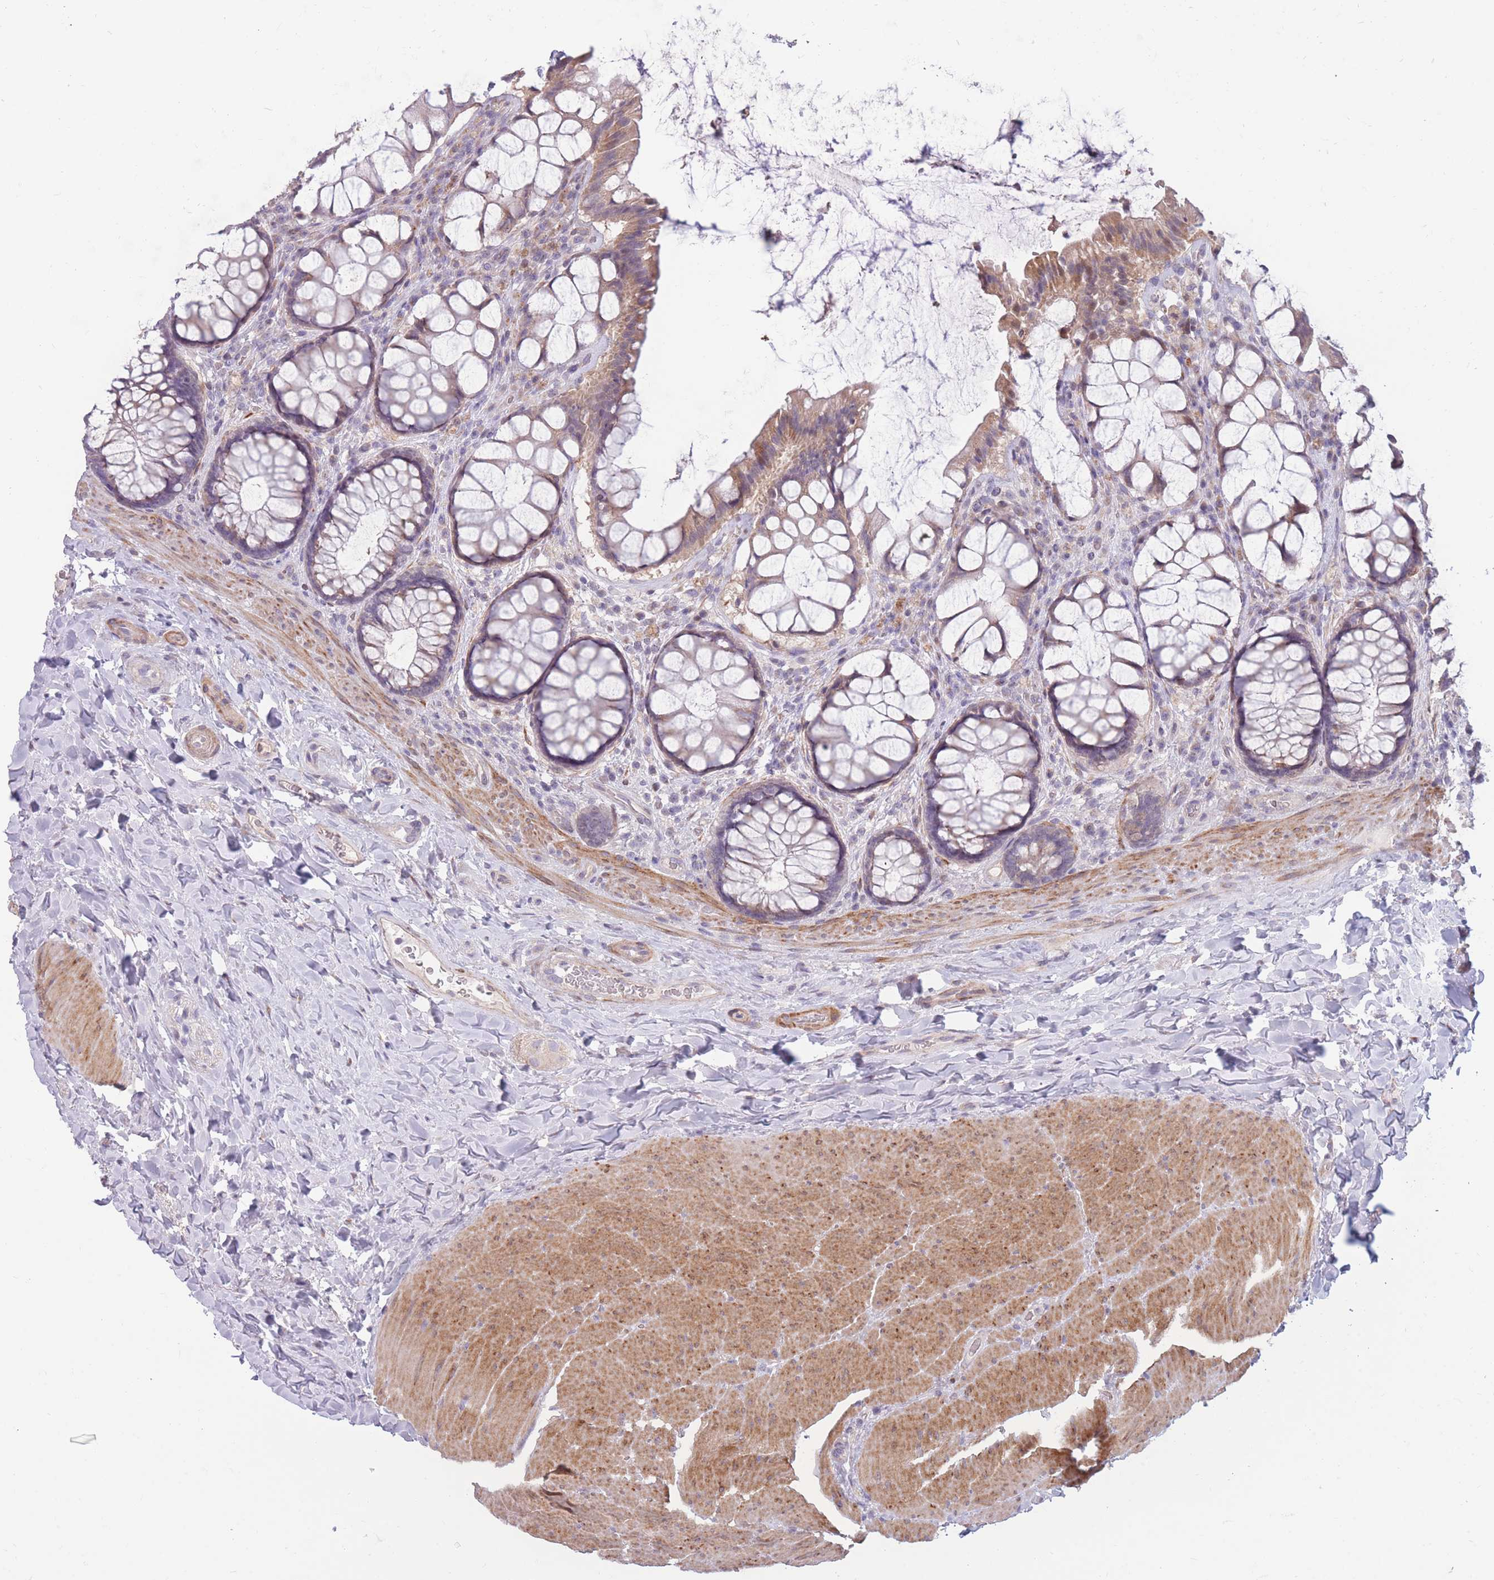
{"staining": {"intensity": "moderate", "quantity": "<25%", "location": "cytoplasmic/membranous"}, "tissue": "rectum", "cell_type": "Glandular cells", "image_type": "normal", "snomed": [{"axis": "morphology", "description": "Normal tissue, NOS"}, {"axis": "topography", "description": "Rectum"}], "caption": "Unremarkable rectum displays moderate cytoplasmic/membranous expression in approximately <25% of glandular cells, visualized by immunohistochemistry.", "gene": "CCNQ", "patient": {"sex": "female", "age": 58}}